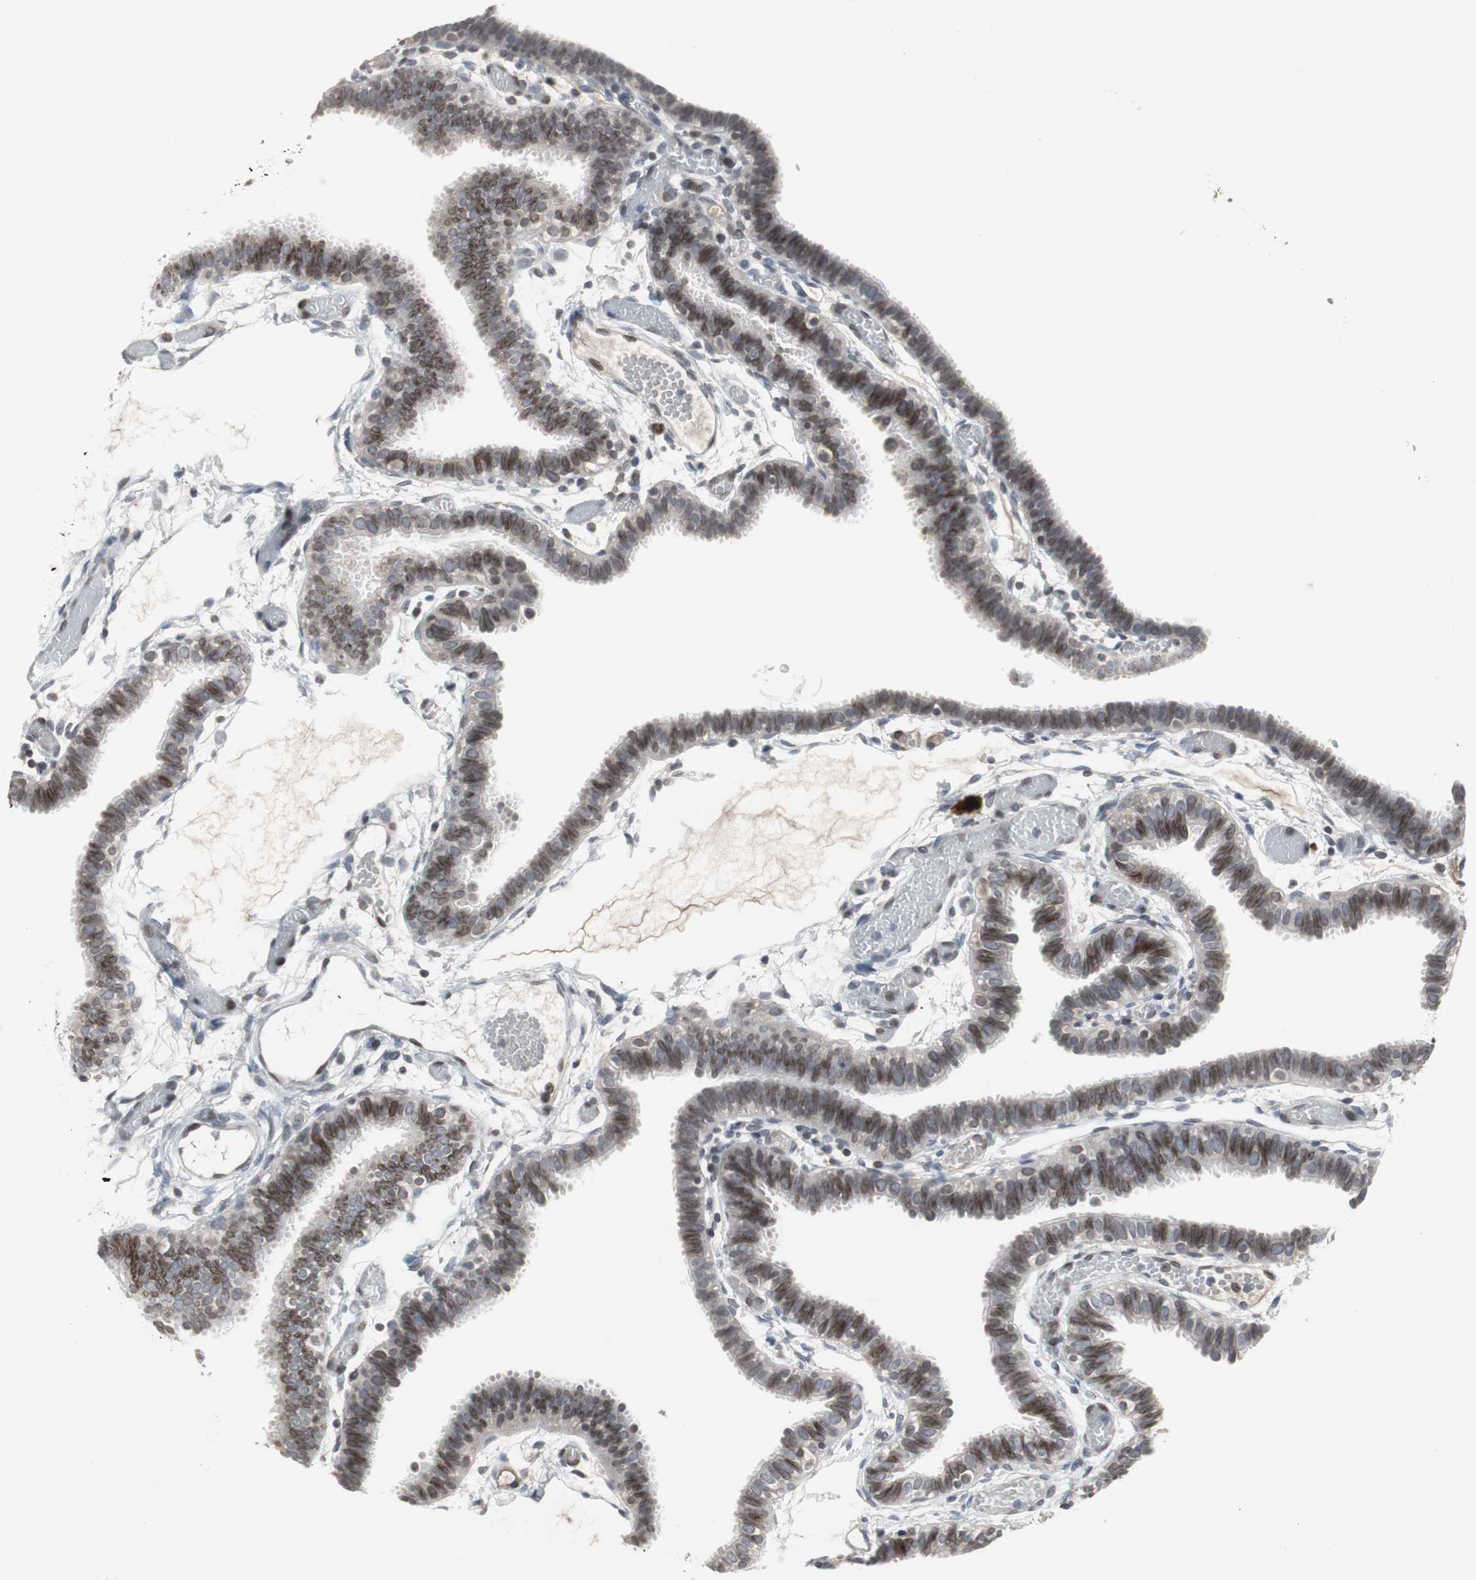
{"staining": {"intensity": "moderate", "quantity": "25%-75%", "location": "nuclear"}, "tissue": "fallopian tube", "cell_type": "Glandular cells", "image_type": "normal", "snomed": [{"axis": "morphology", "description": "Normal tissue, NOS"}, {"axis": "topography", "description": "Fallopian tube"}], "caption": "Moderate nuclear staining for a protein is seen in about 25%-75% of glandular cells of normal fallopian tube using immunohistochemistry.", "gene": "ZNF396", "patient": {"sex": "female", "age": 29}}